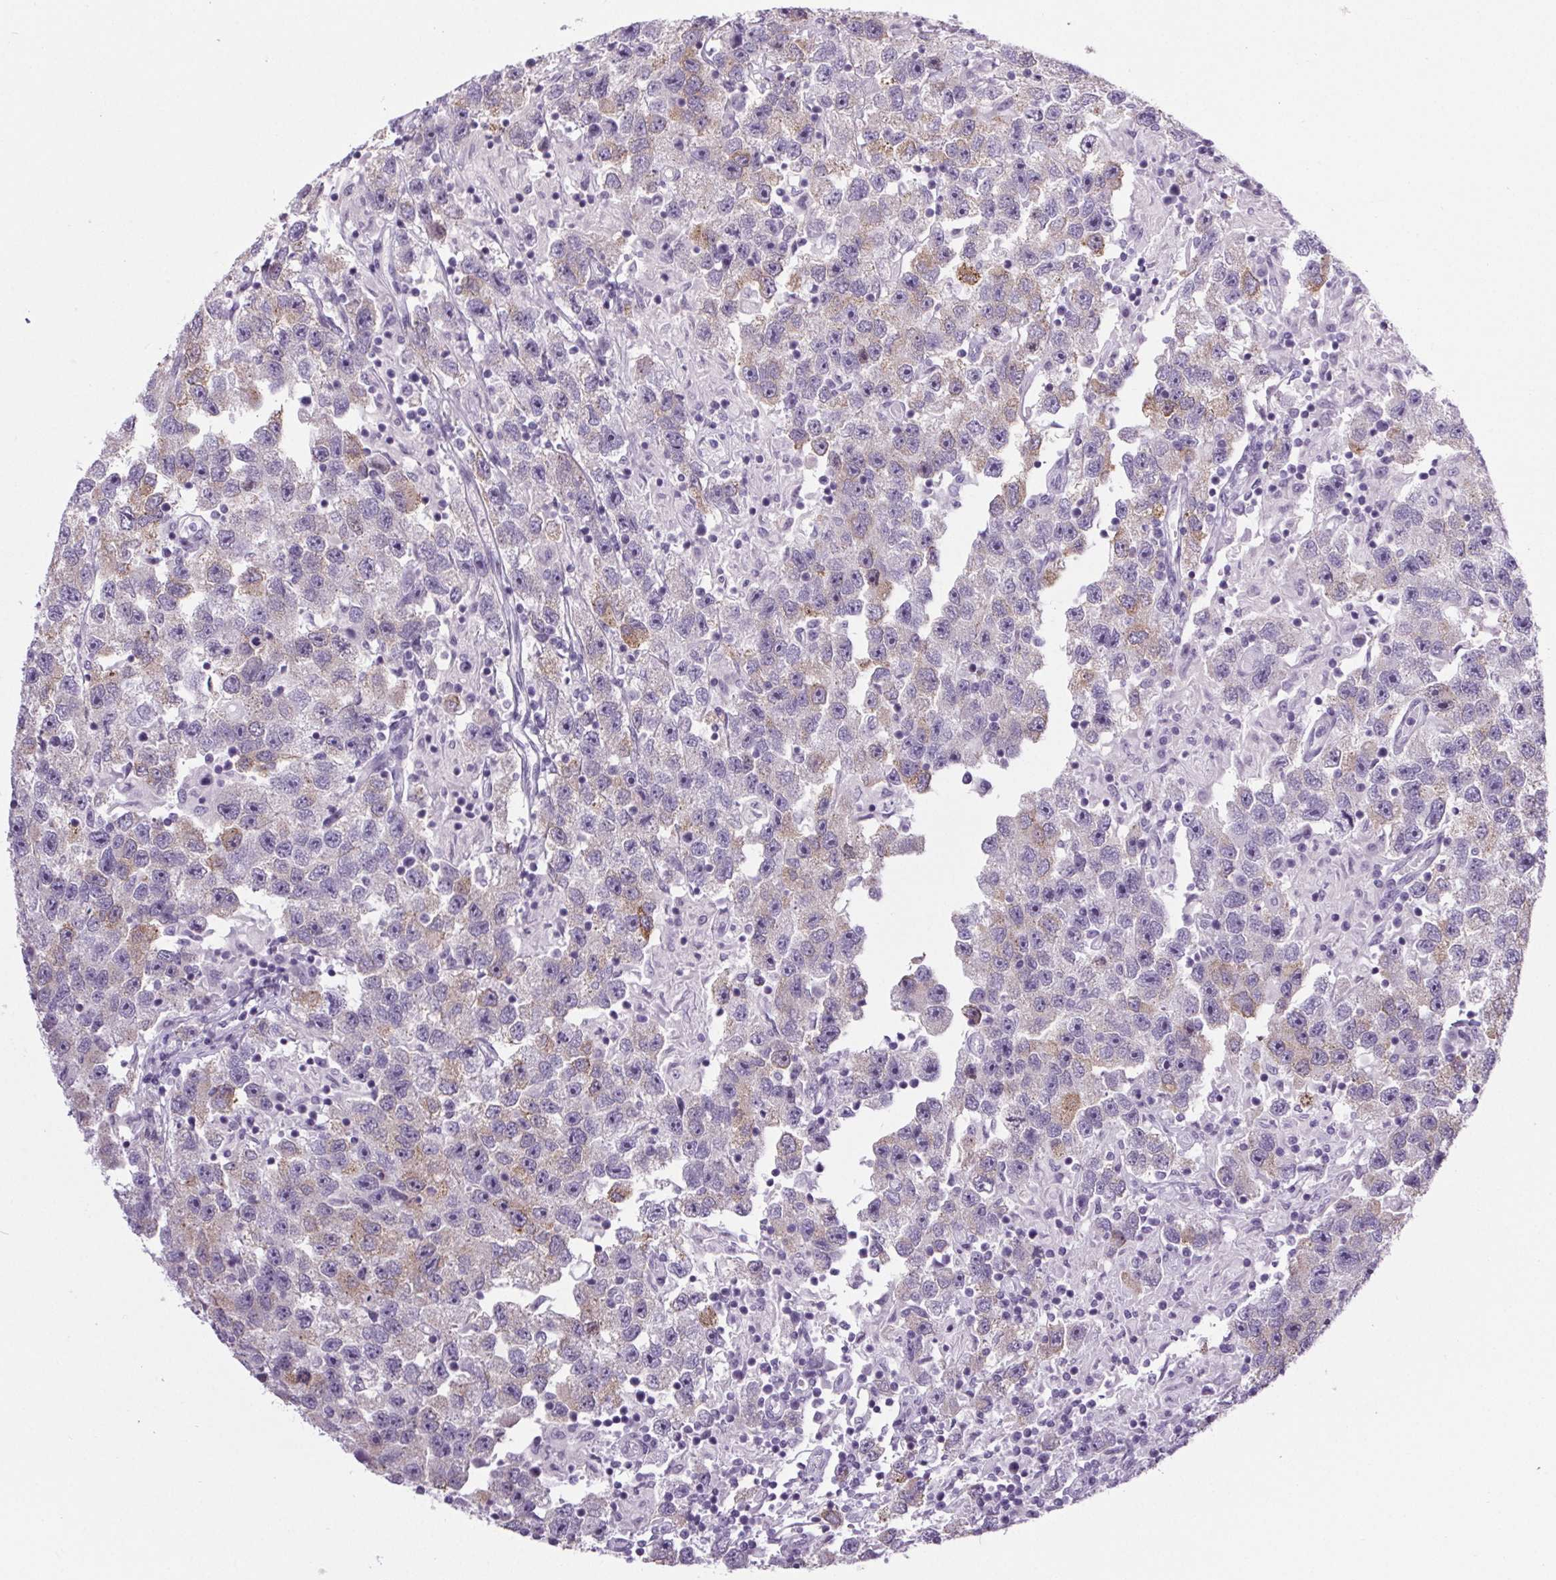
{"staining": {"intensity": "weak", "quantity": "<25%", "location": "cytoplasmic/membranous"}, "tissue": "testis cancer", "cell_type": "Tumor cells", "image_type": "cancer", "snomed": [{"axis": "morphology", "description": "Seminoma, NOS"}, {"axis": "topography", "description": "Testis"}], "caption": "This is a micrograph of immunohistochemistry (IHC) staining of seminoma (testis), which shows no positivity in tumor cells. (Stains: DAB (3,3'-diaminobenzidine) immunohistochemistry (IHC) with hematoxylin counter stain, Microscopy: brightfield microscopy at high magnification).", "gene": "ELAVL2", "patient": {"sex": "male", "age": 26}}